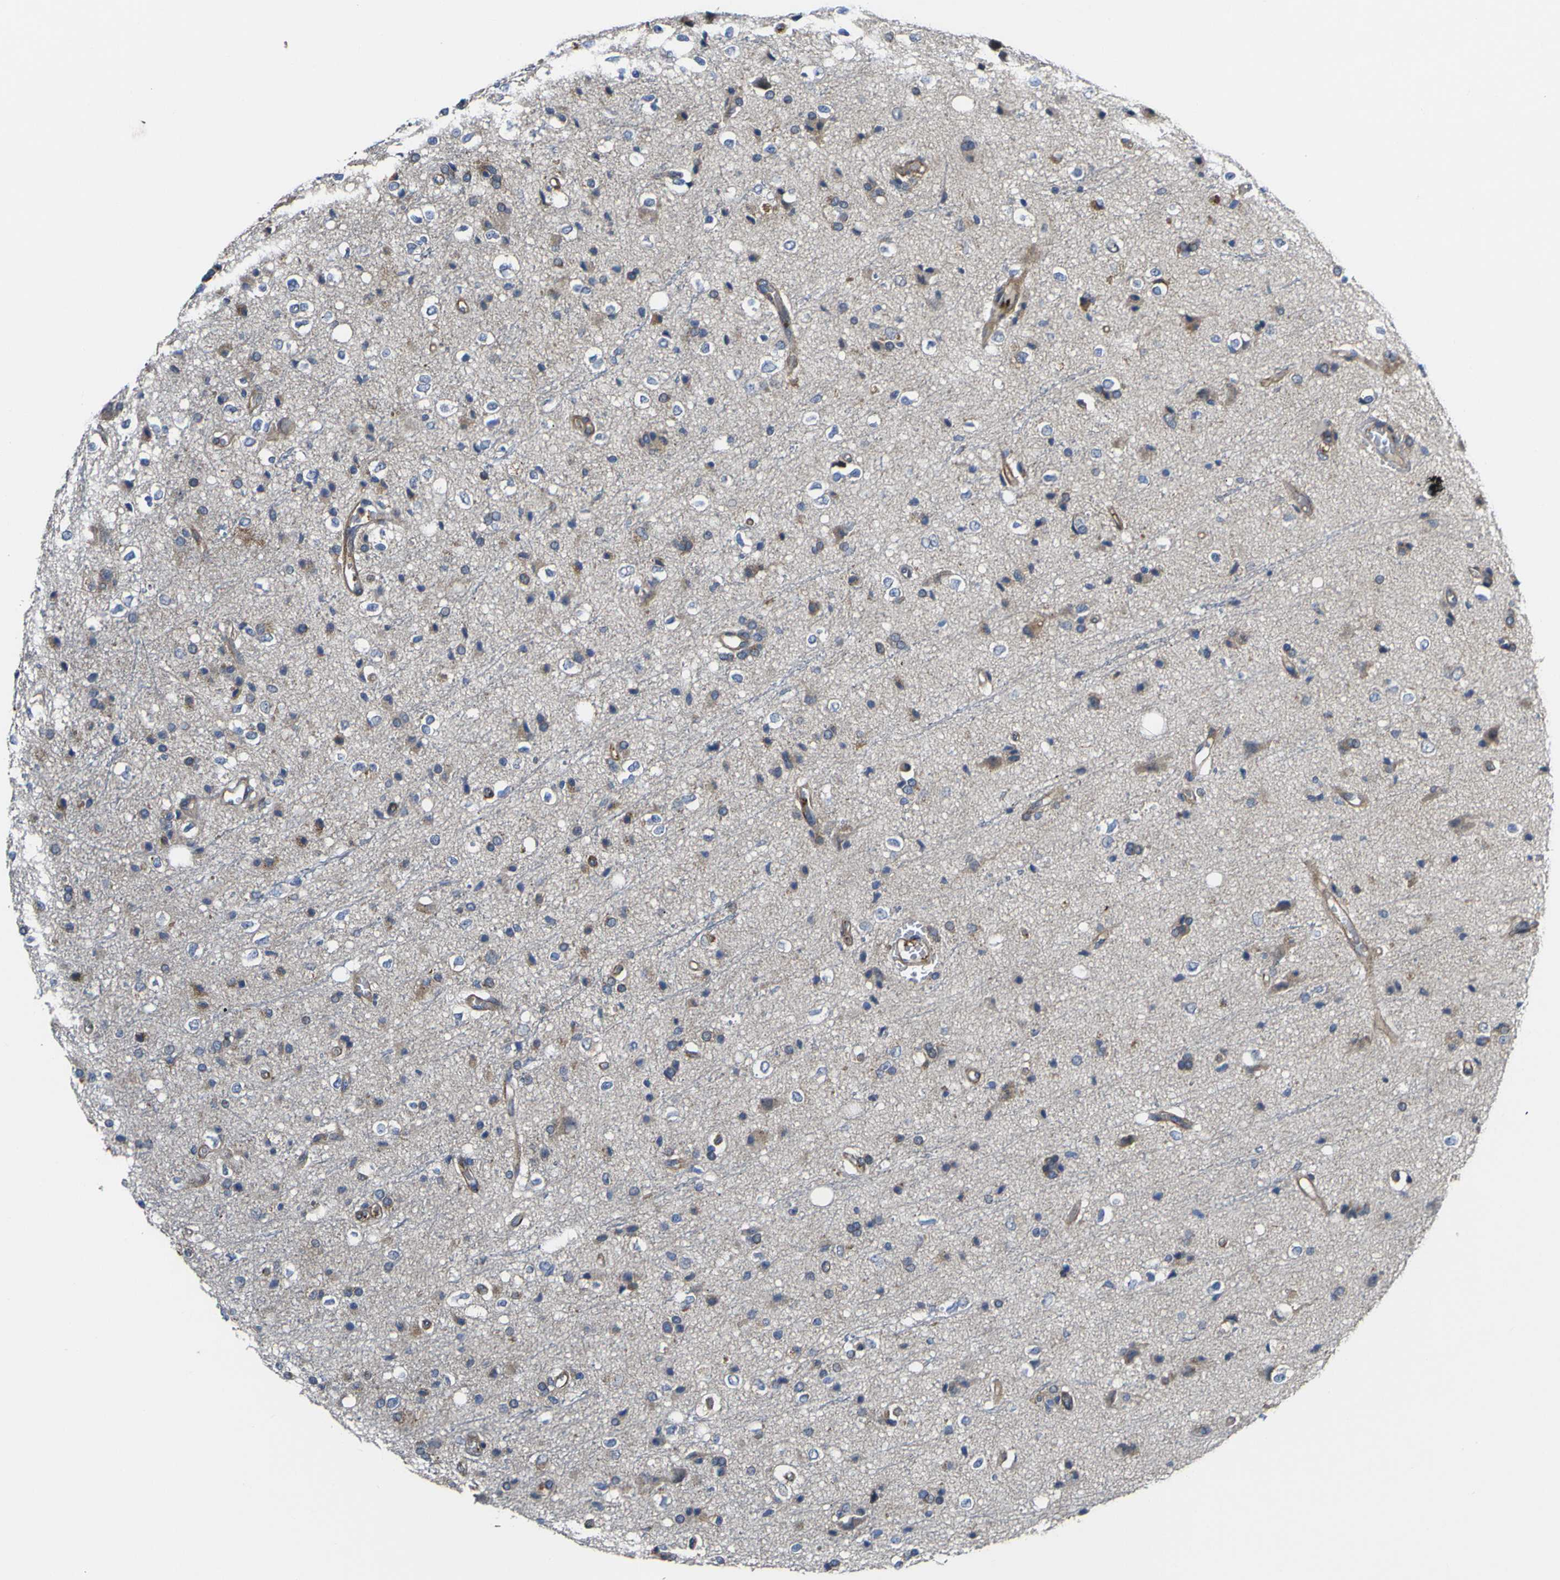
{"staining": {"intensity": "weak", "quantity": "<25%", "location": "cytoplasmic/membranous"}, "tissue": "glioma", "cell_type": "Tumor cells", "image_type": "cancer", "snomed": [{"axis": "morphology", "description": "Glioma, malignant, High grade"}, {"axis": "topography", "description": "Brain"}], "caption": "DAB (3,3'-diaminobenzidine) immunohistochemical staining of malignant glioma (high-grade) exhibits no significant expression in tumor cells.", "gene": "ECE1", "patient": {"sex": "male", "age": 47}}